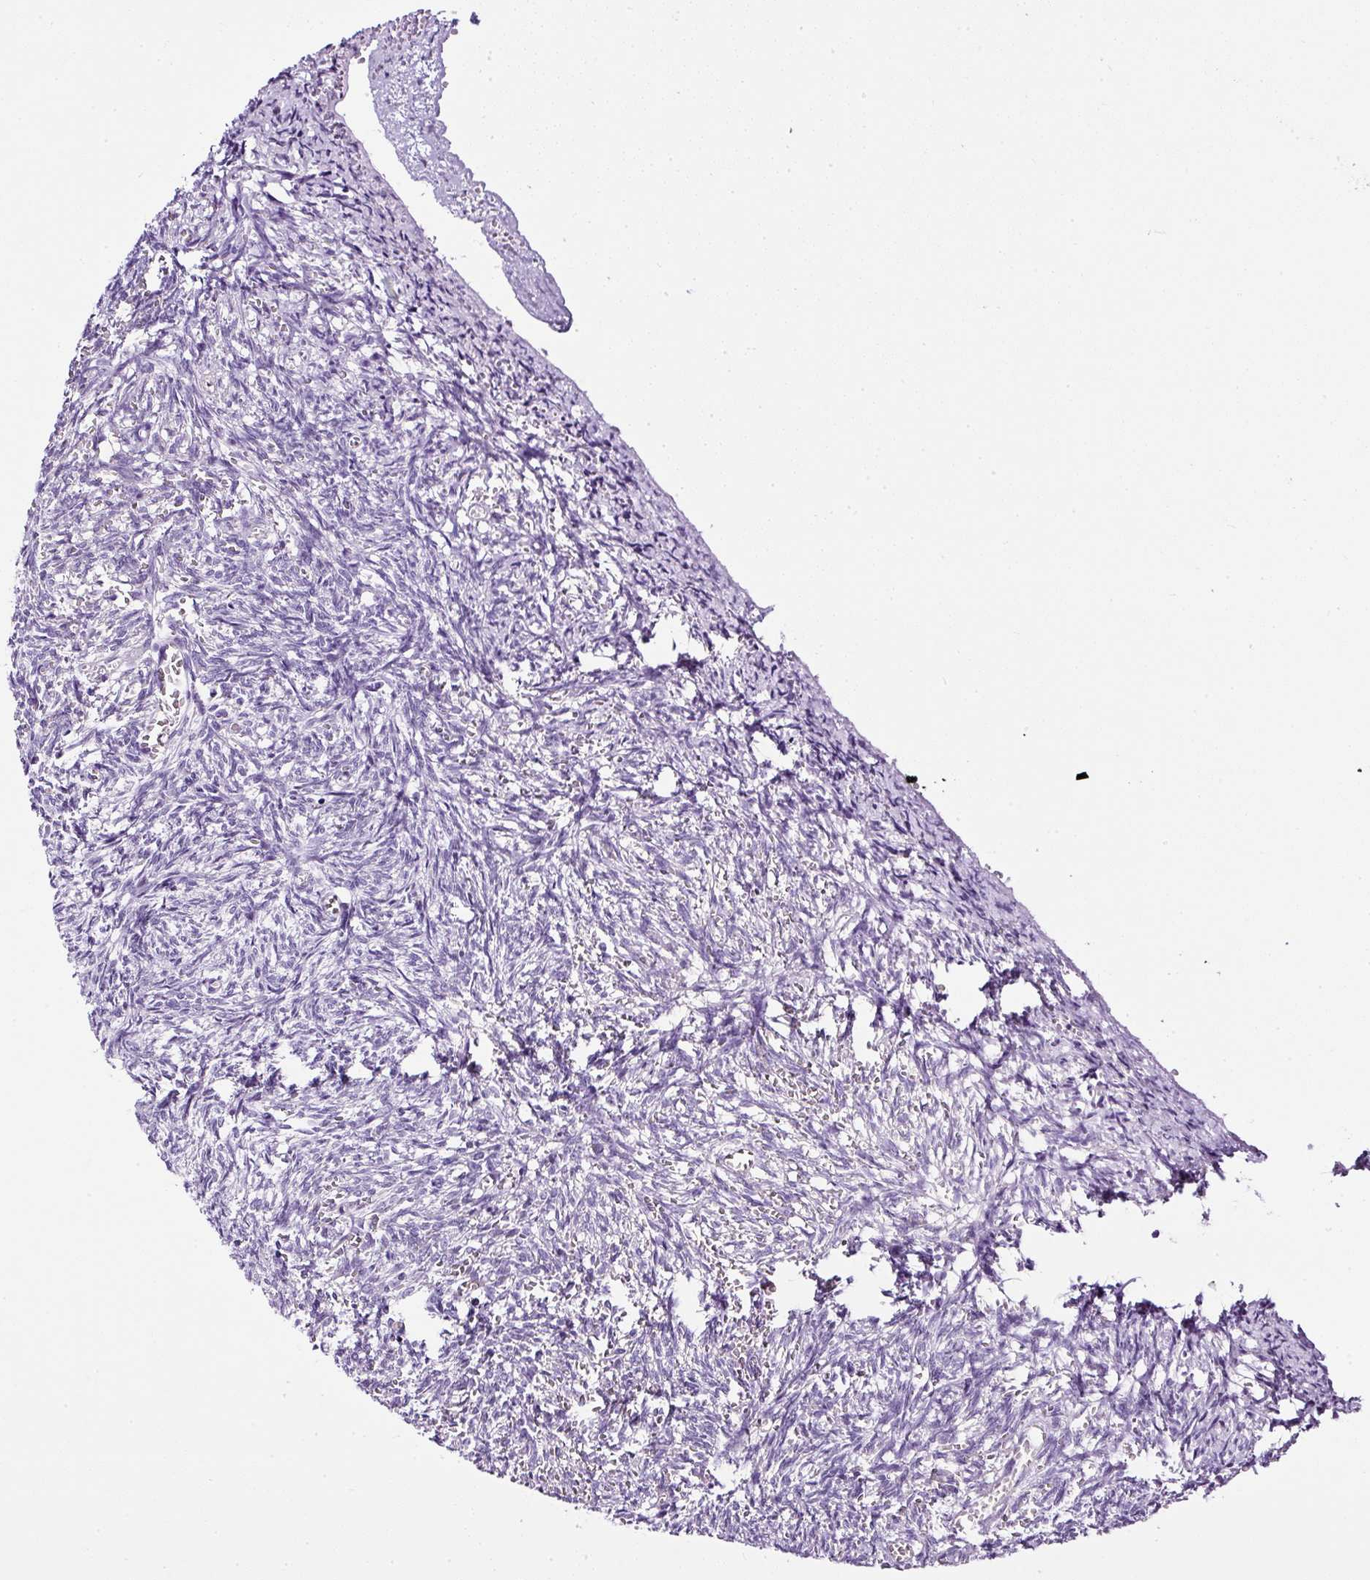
{"staining": {"intensity": "negative", "quantity": "none", "location": "none"}, "tissue": "ovary", "cell_type": "Ovarian stroma cells", "image_type": "normal", "snomed": [{"axis": "morphology", "description": "Normal tissue, NOS"}, {"axis": "topography", "description": "Ovary"}], "caption": "Immunohistochemistry micrograph of normal ovary stained for a protein (brown), which exhibits no staining in ovarian stroma cells. (DAB IHC with hematoxylin counter stain).", "gene": "ATP2A1", "patient": {"sex": "female", "age": 67}}